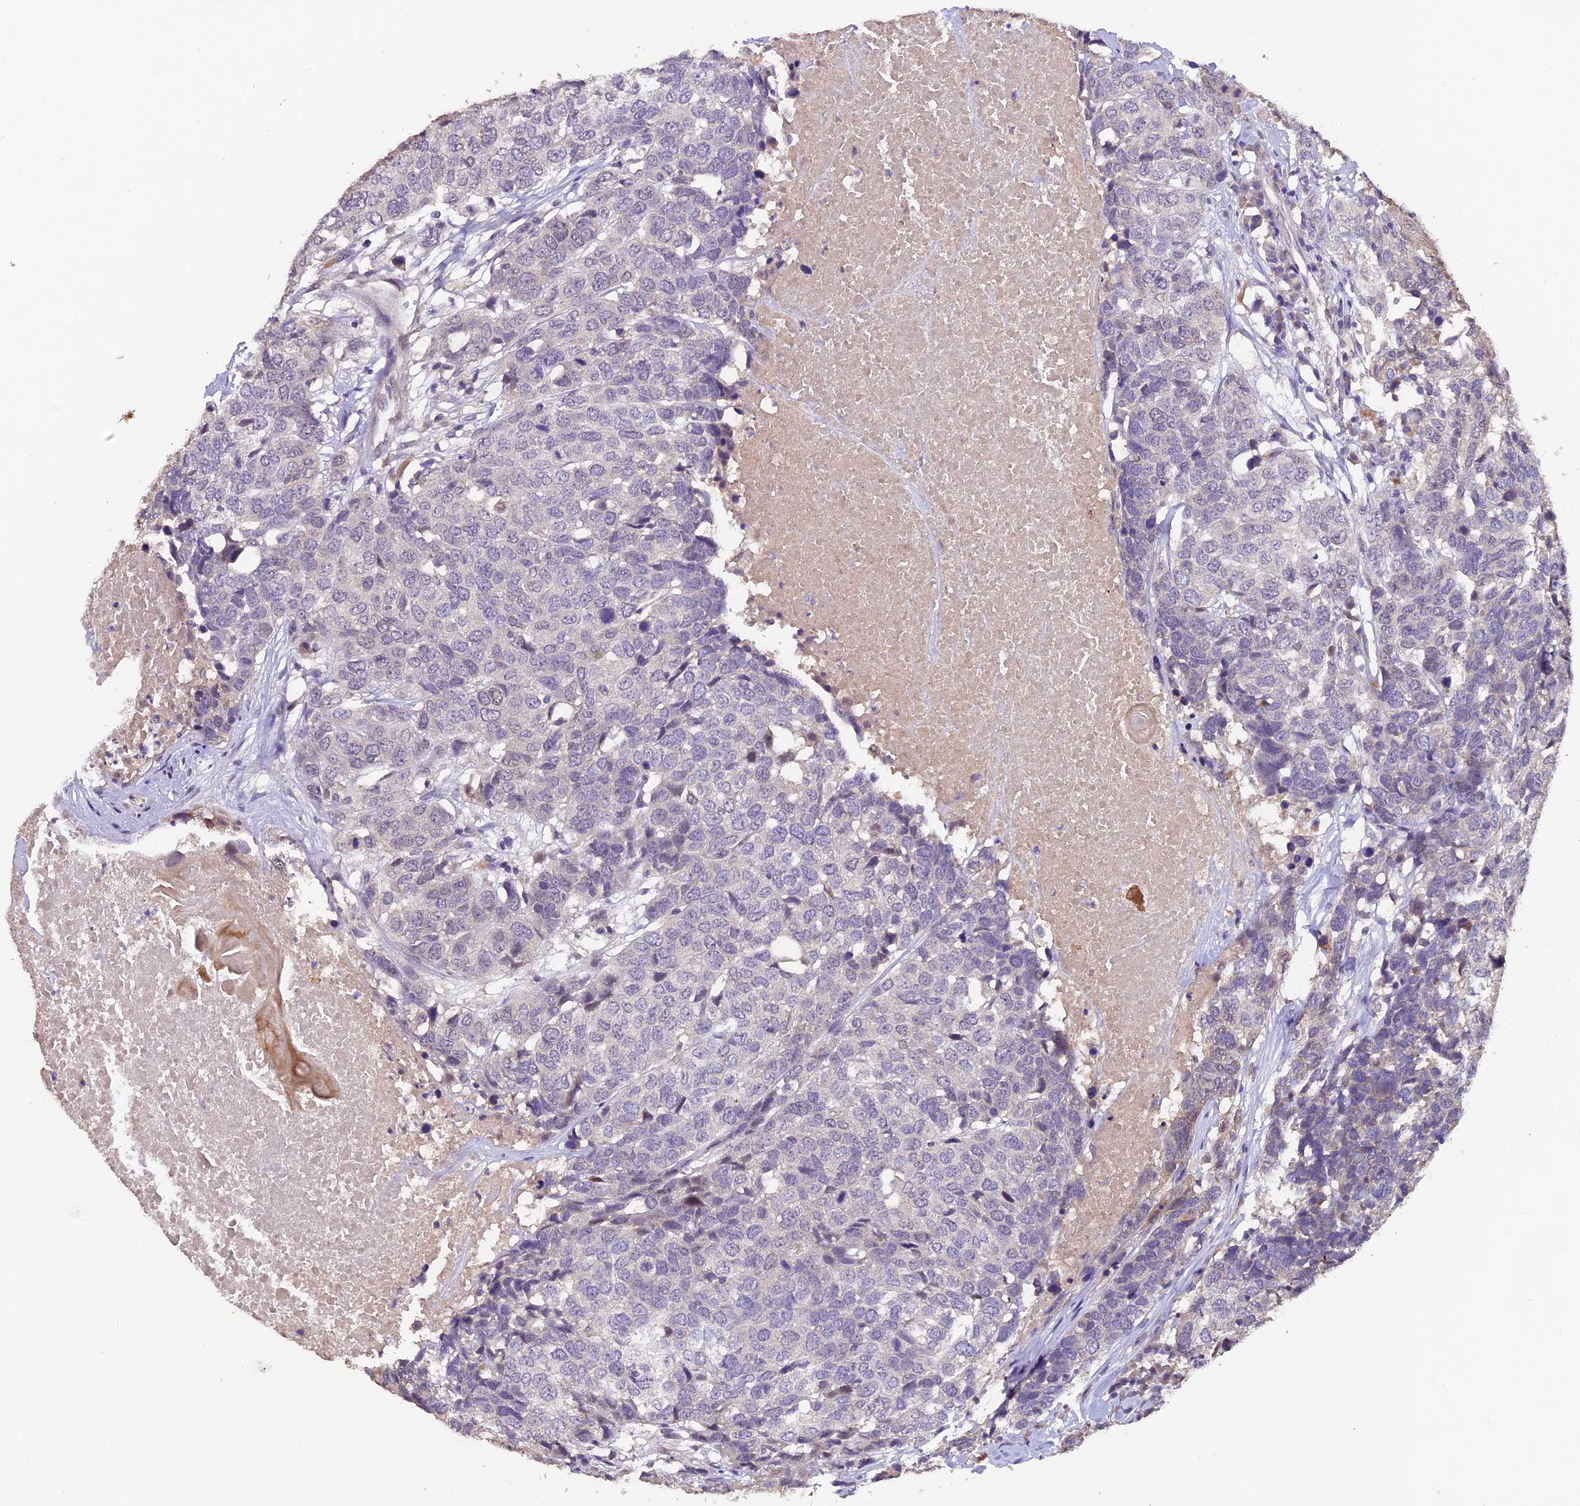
{"staining": {"intensity": "negative", "quantity": "none", "location": "none"}, "tissue": "head and neck cancer", "cell_type": "Tumor cells", "image_type": "cancer", "snomed": [{"axis": "morphology", "description": "Squamous cell carcinoma, NOS"}, {"axis": "topography", "description": "Head-Neck"}], "caption": "Immunohistochemical staining of head and neck squamous cell carcinoma shows no significant expression in tumor cells.", "gene": "NCK2", "patient": {"sex": "male", "age": 66}}